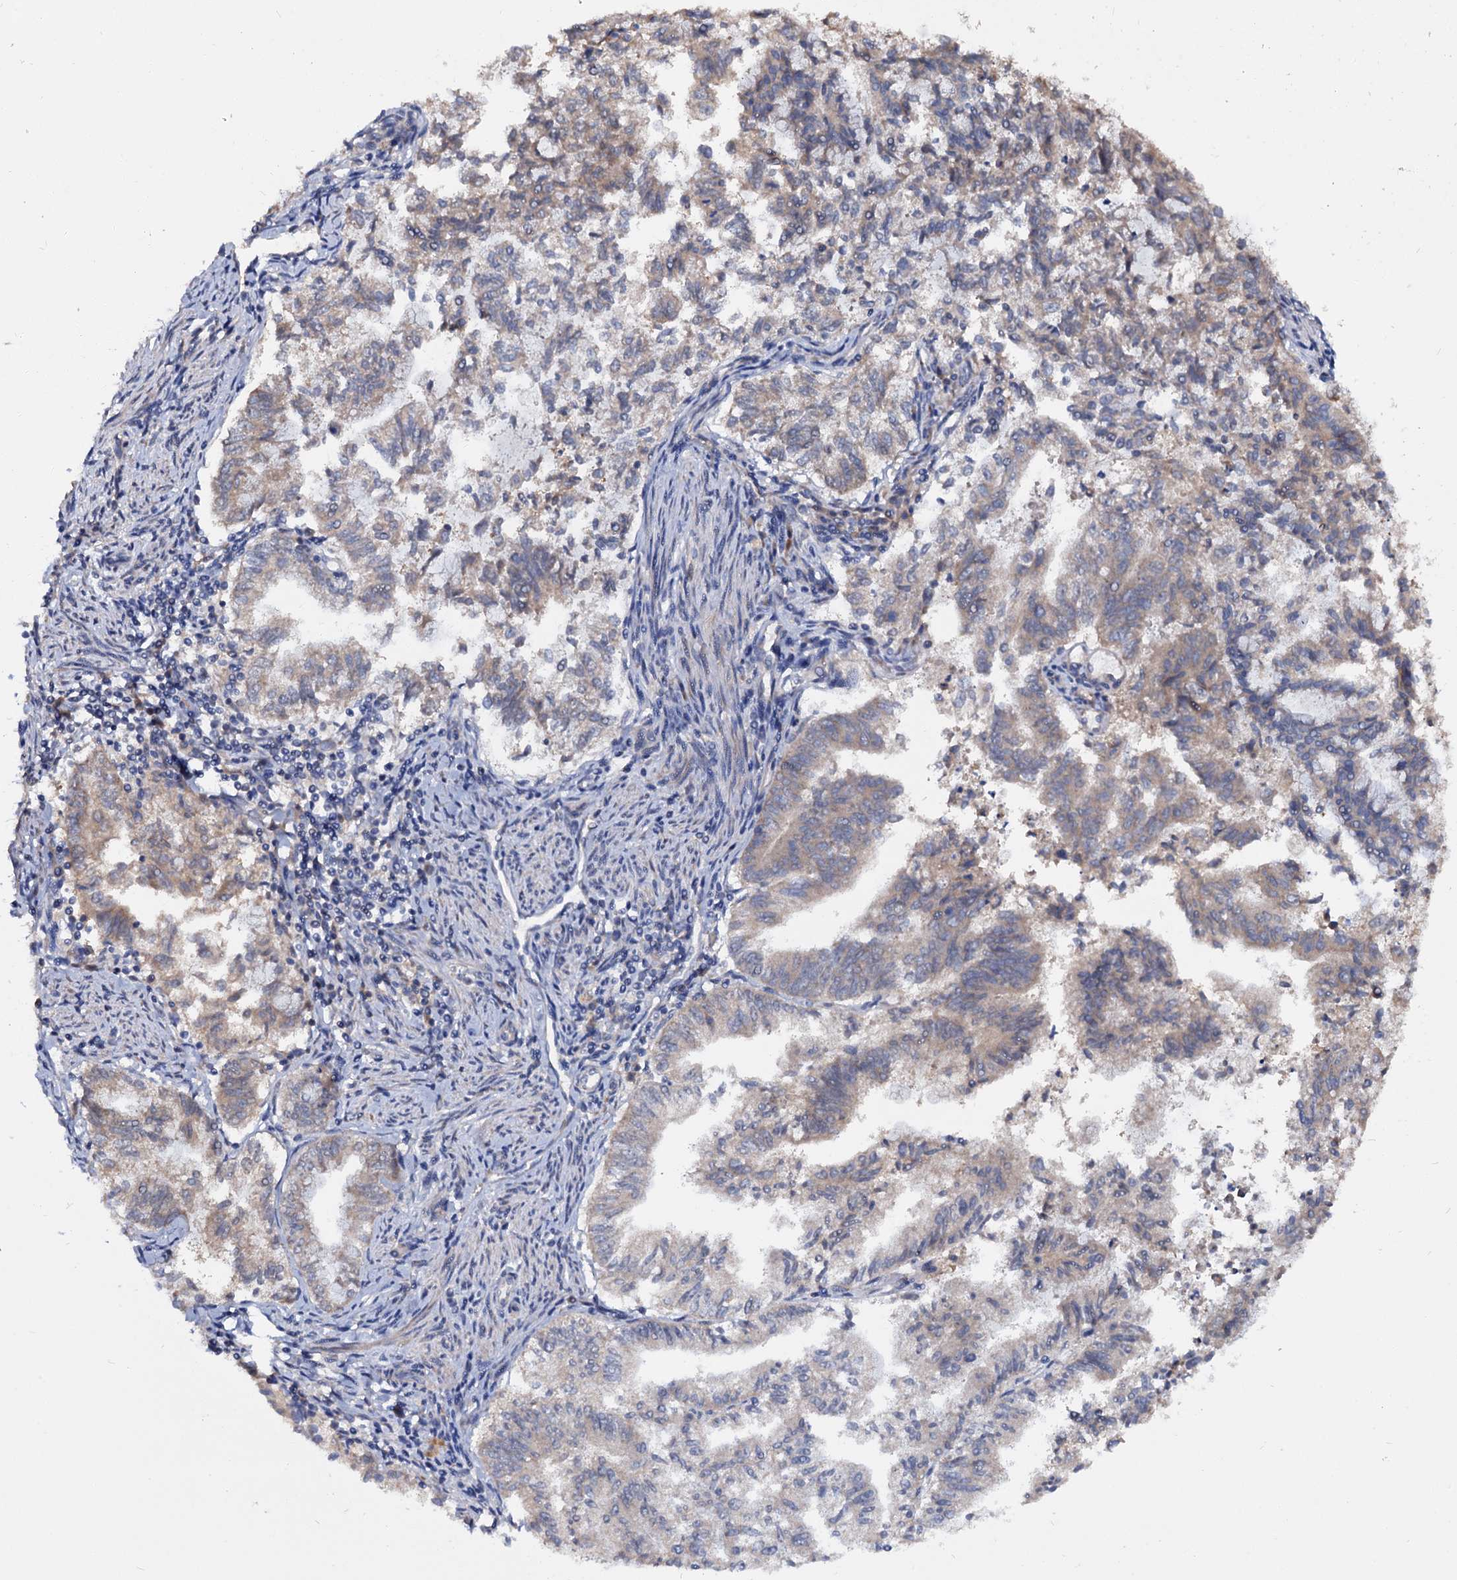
{"staining": {"intensity": "weak", "quantity": "<25%", "location": "cytoplasmic/membranous"}, "tissue": "endometrial cancer", "cell_type": "Tumor cells", "image_type": "cancer", "snomed": [{"axis": "morphology", "description": "Adenocarcinoma, NOS"}, {"axis": "topography", "description": "Endometrium"}], "caption": "Human adenocarcinoma (endometrial) stained for a protein using immunohistochemistry demonstrates no positivity in tumor cells.", "gene": "CEP192", "patient": {"sex": "female", "age": 79}}